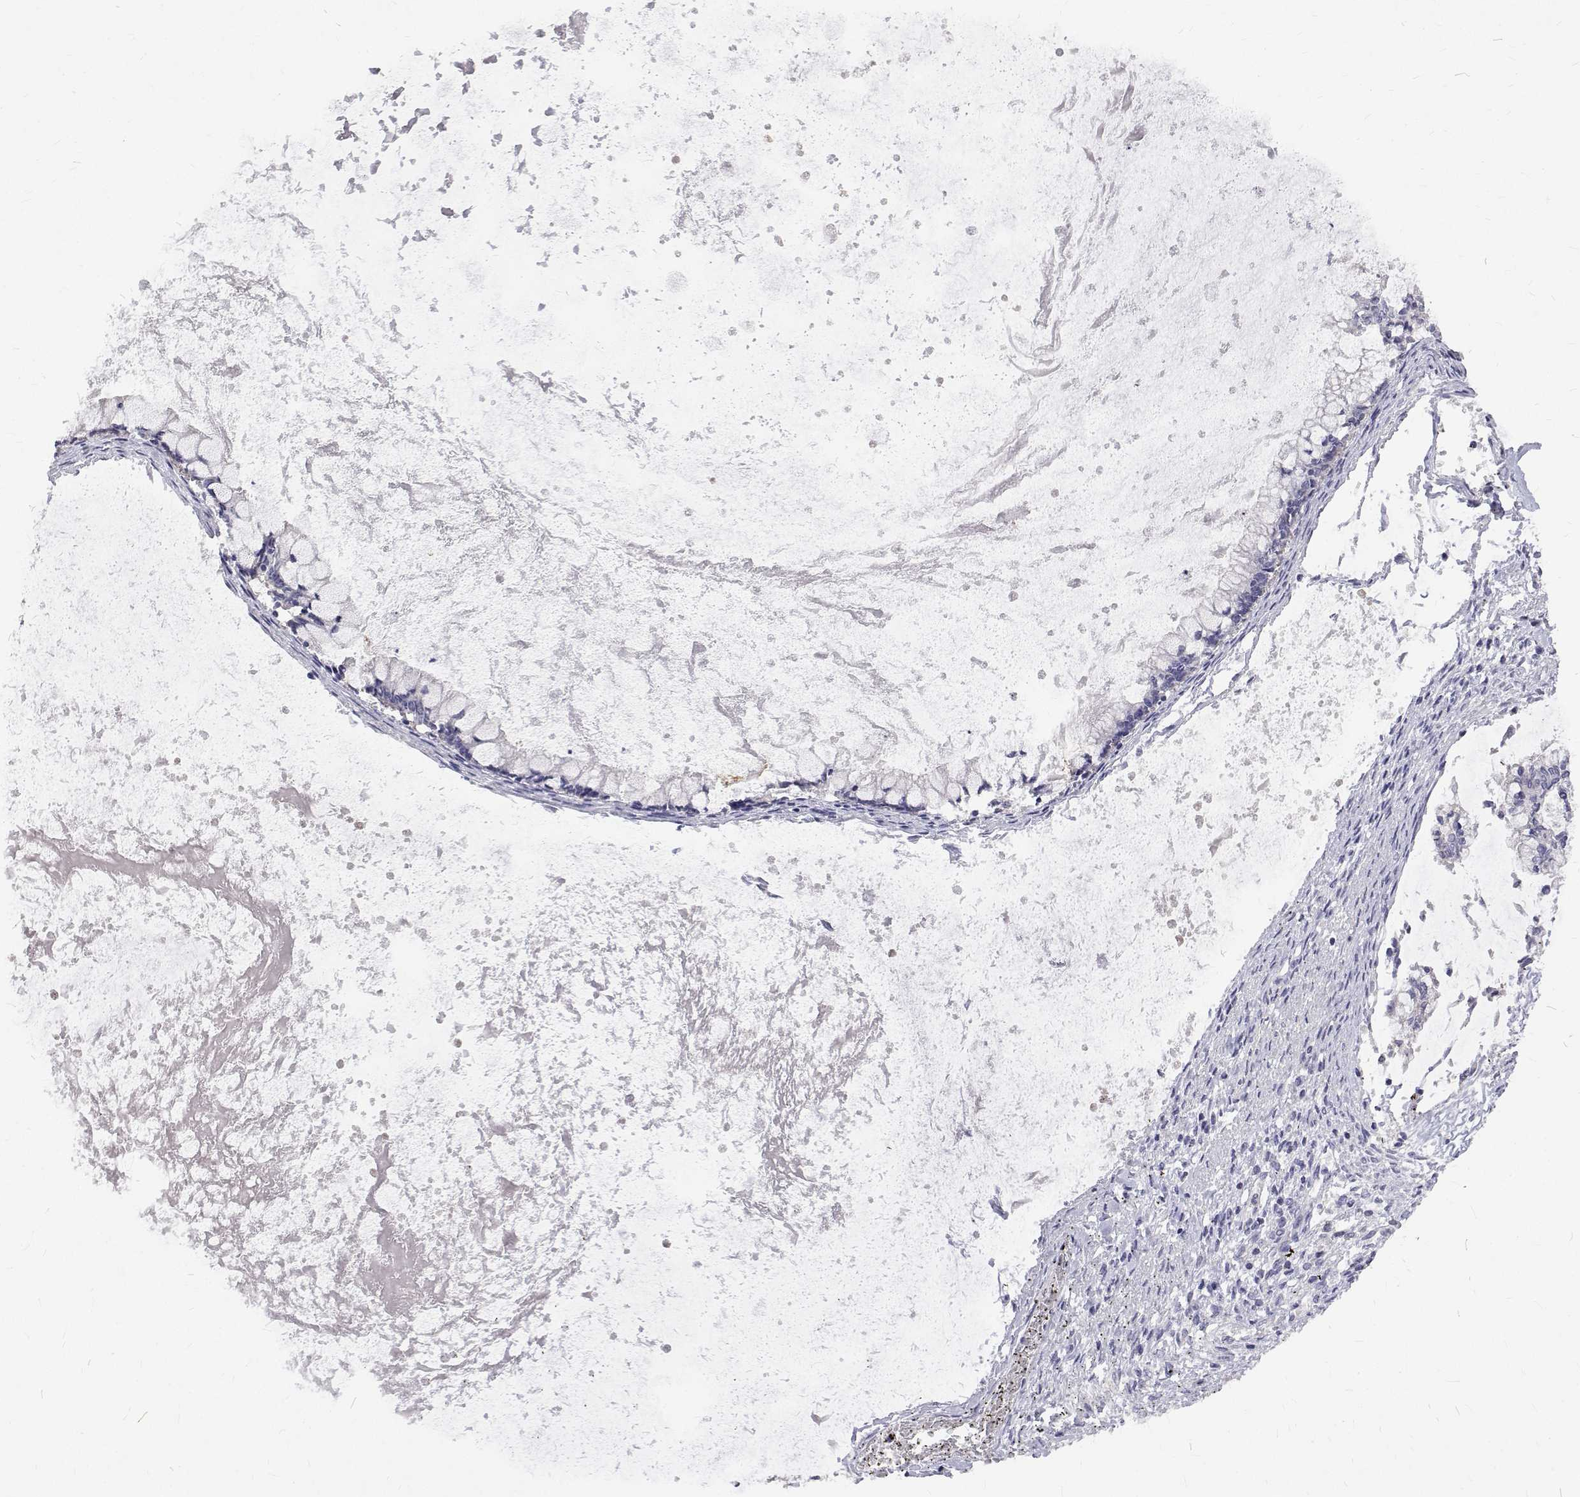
{"staining": {"intensity": "negative", "quantity": "none", "location": "none"}, "tissue": "ovarian cancer", "cell_type": "Tumor cells", "image_type": "cancer", "snomed": [{"axis": "morphology", "description": "Cystadenocarcinoma, mucinous, NOS"}, {"axis": "topography", "description": "Ovary"}], "caption": "This image is of ovarian cancer stained with IHC to label a protein in brown with the nuclei are counter-stained blue. There is no expression in tumor cells. (DAB (3,3'-diaminobenzidine) immunohistochemistry, high magnification).", "gene": "PADI1", "patient": {"sex": "female", "age": 67}}